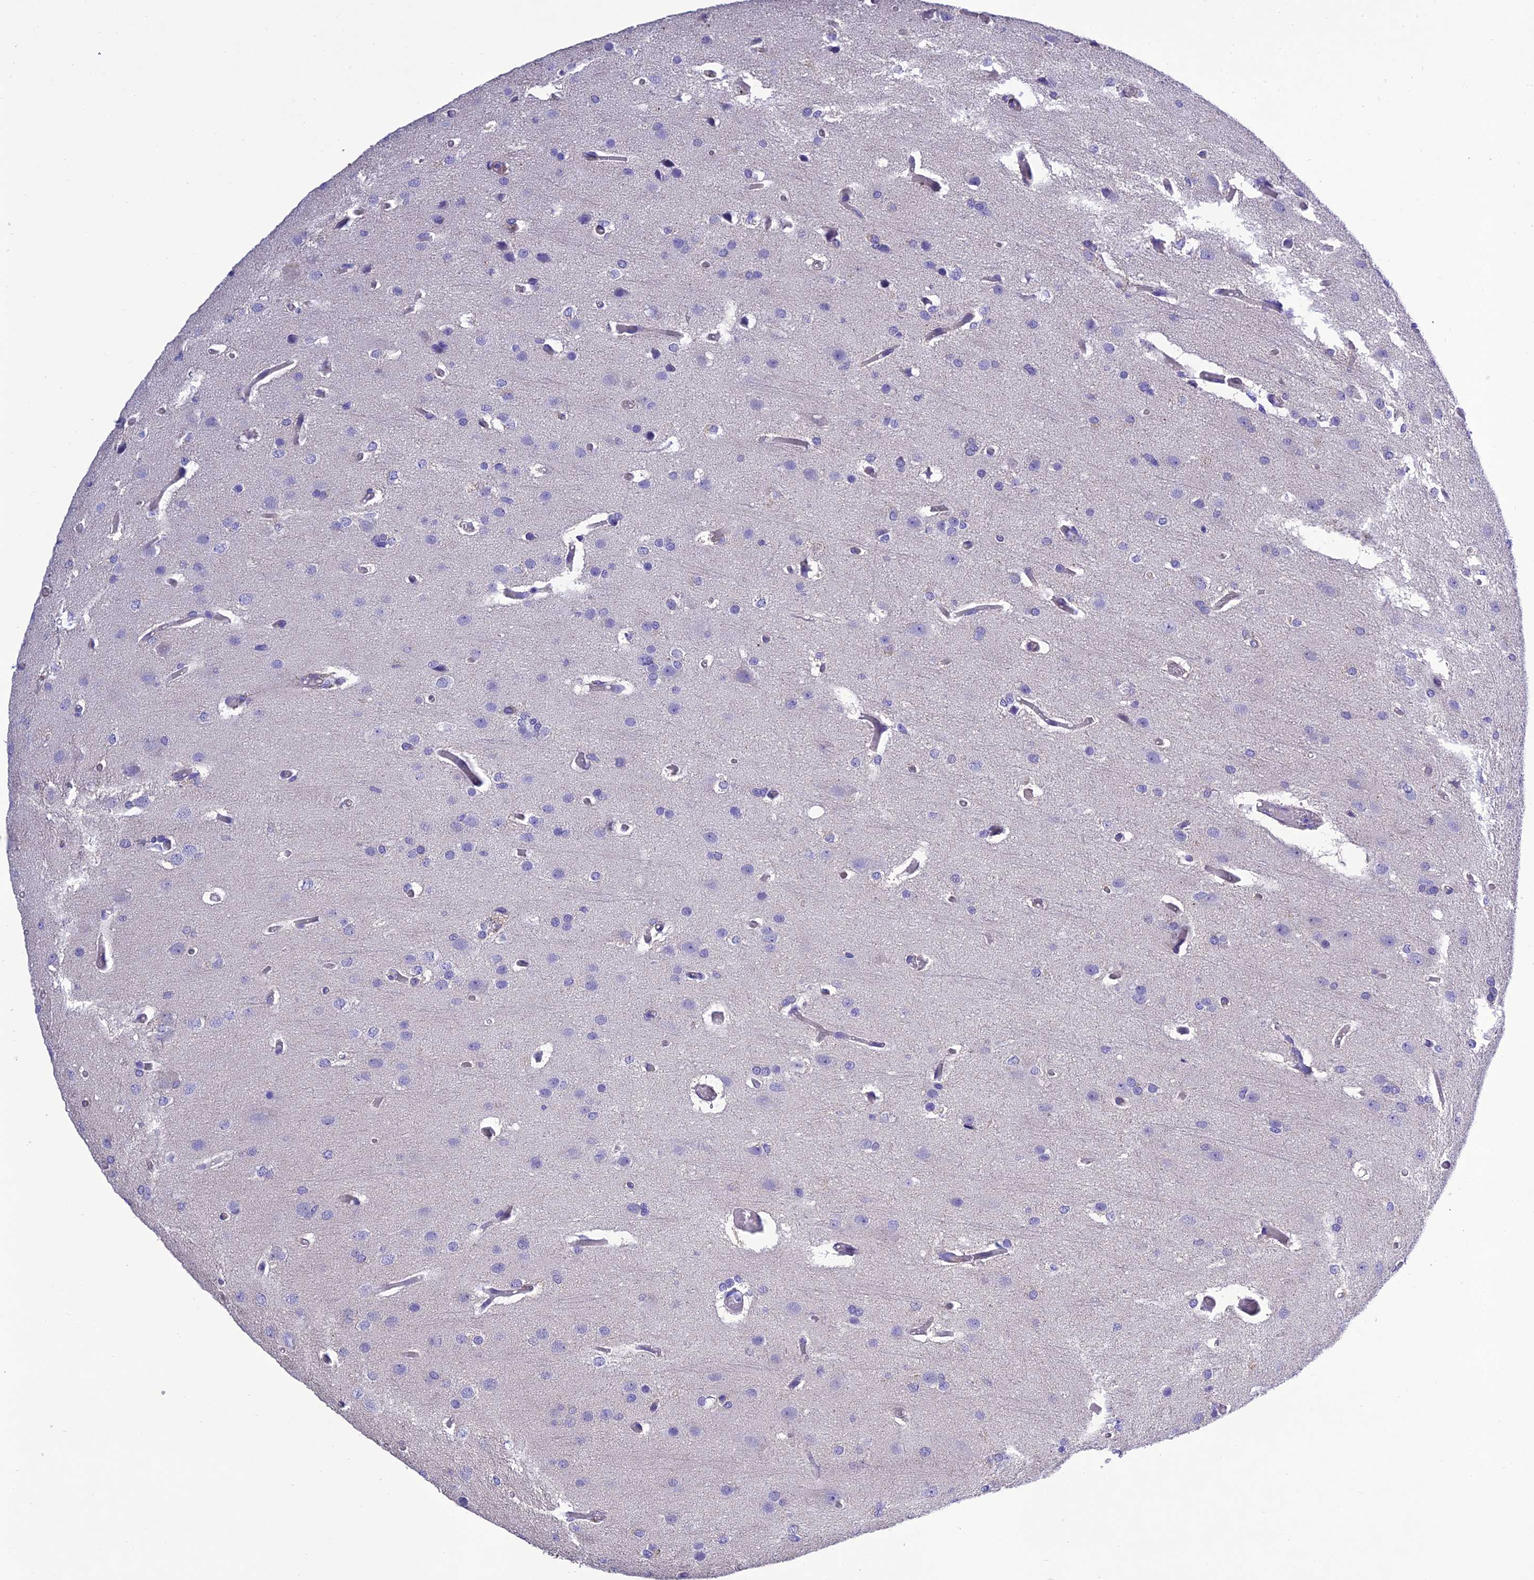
{"staining": {"intensity": "negative", "quantity": "none", "location": "none"}, "tissue": "glioma", "cell_type": "Tumor cells", "image_type": "cancer", "snomed": [{"axis": "morphology", "description": "Glioma, malignant, High grade"}, {"axis": "topography", "description": "Brain"}], "caption": "This is an IHC image of human malignant glioma (high-grade). There is no expression in tumor cells.", "gene": "MS4A5", "patient": {"sex": "female", "age": 50}}